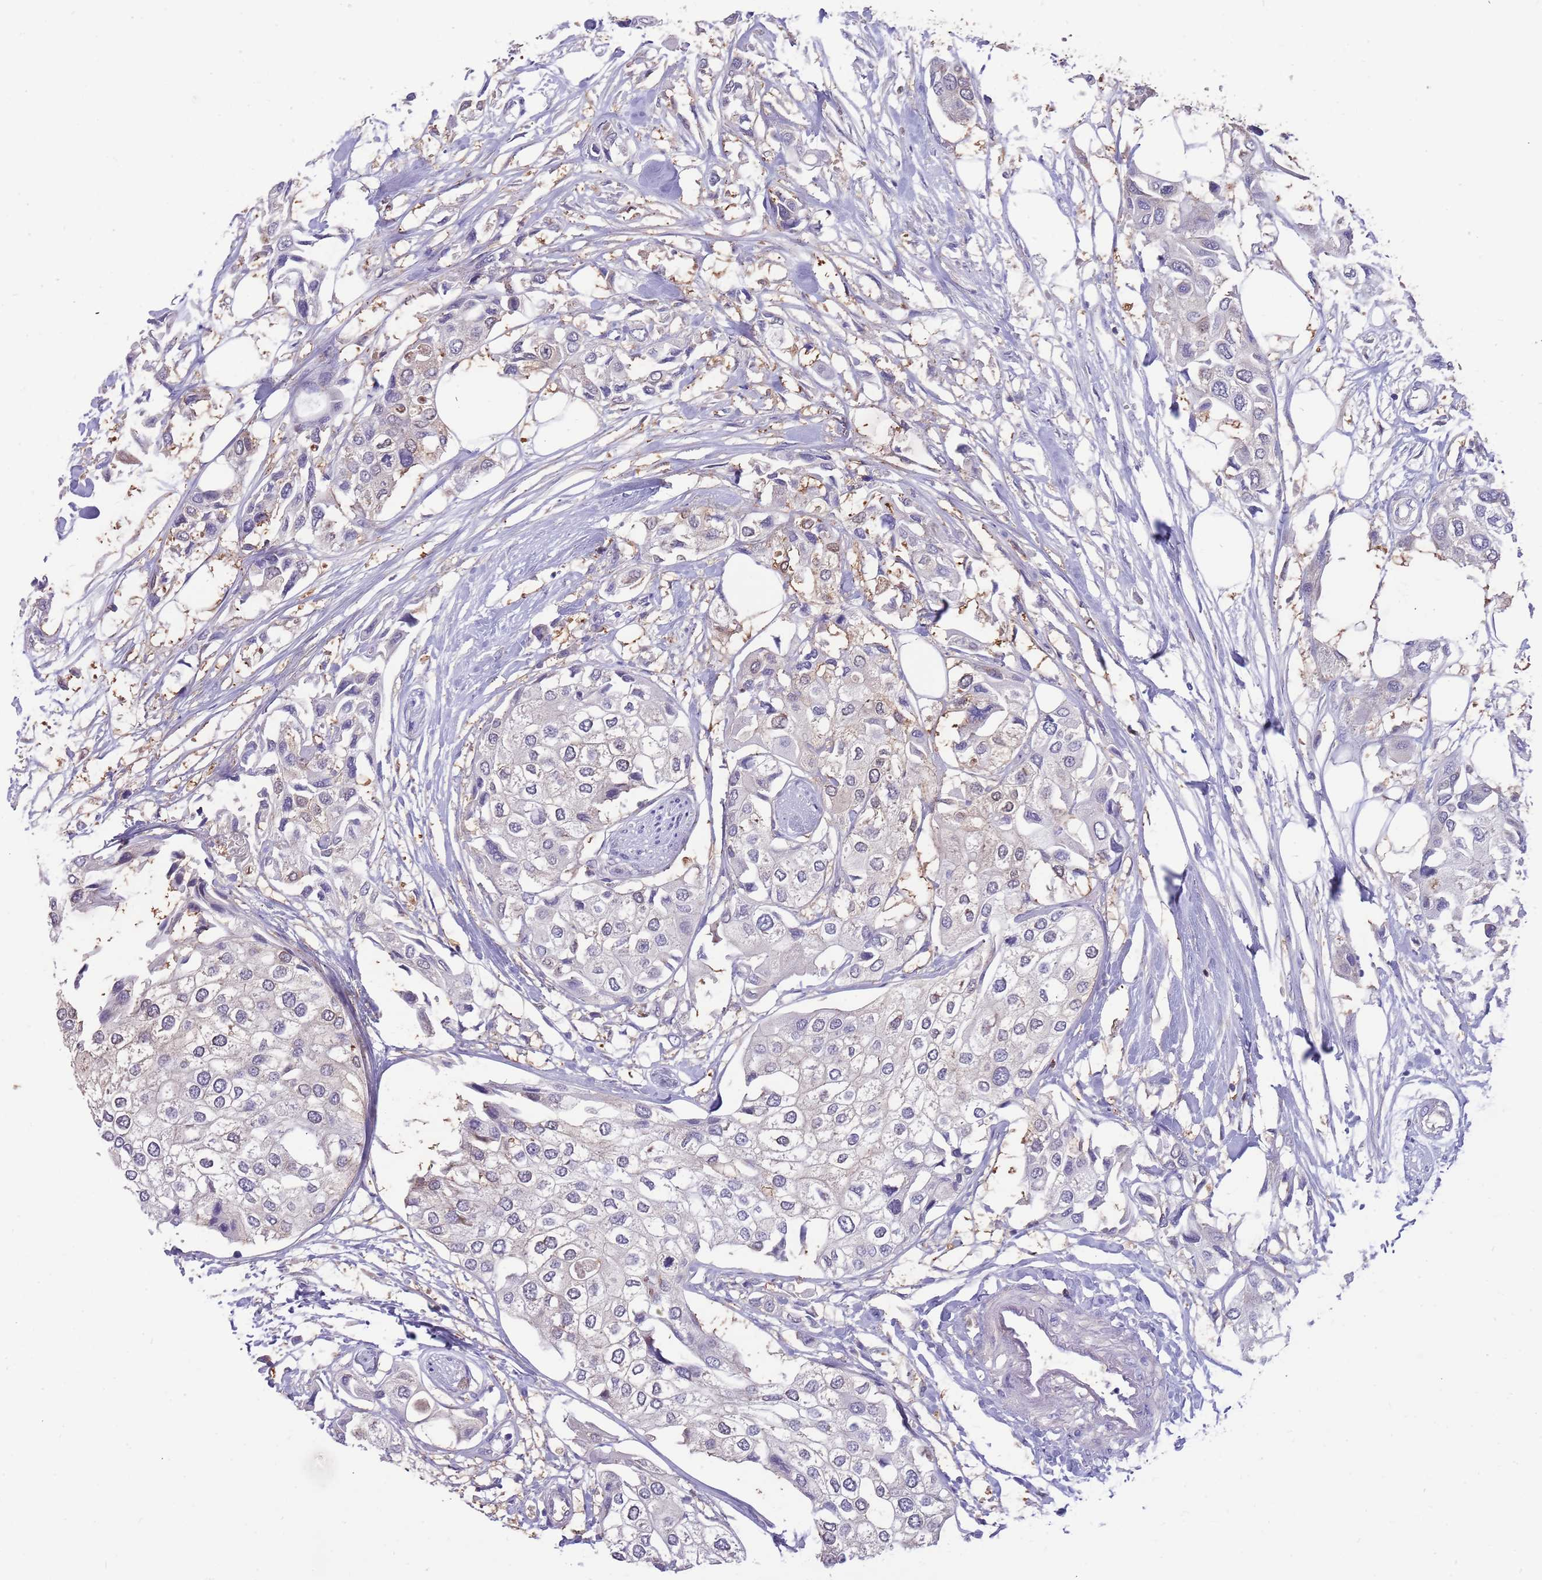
{"staining": {"intensity": "weak", "quantity": "<25%", "location": "cytoplasmic/membranous,nuclear"}, "tissue": "urothelial cancer", "cell_type": "Tumor cells", "image_type": "cancer", "snomed": [{"axis": "morphology", "description": "Urothelial carcinoma, High grade"}, {"axis": "topography", "description": "Urinary bladder"}], "caption": "There is no significant staining in tumor cells of urothelial carcinoma (high-grade).", "gene": "AP5S1", "patient": {"sex": "male", "age": 64}}